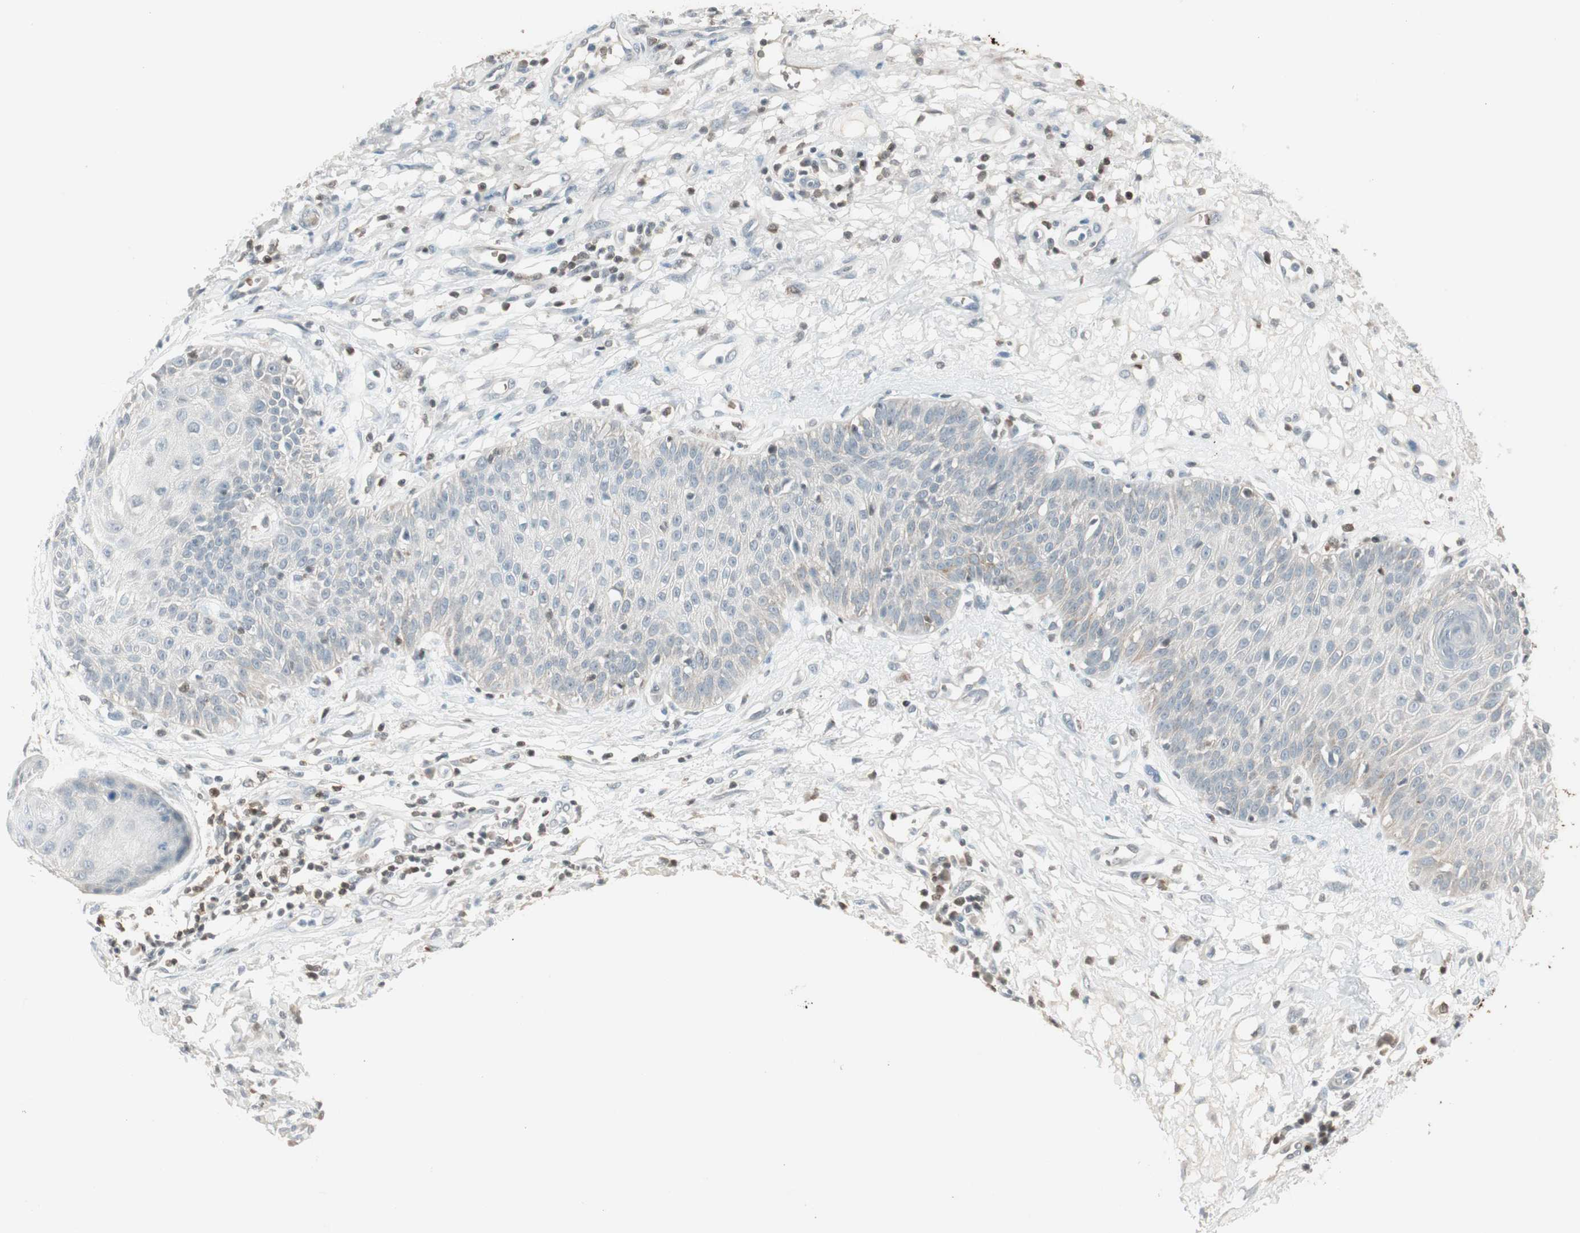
{"staining": {"intensity": "negative", "quantity": "none", "location": "none"}, "tissue": "skin cancer", "cell_type": "Tumor cells", "image_type": "cancer", "snomed": [{"axis": "morphology", "description": "Squamous cell carcinoma, NOS"}, {"axis": "topography", "description": "Skin"}], "caption": "Immunohistochemistry histopathology image of squamous cell carcinoma (skin) stained for a protein (brown), which demonstrates no staining in tumor cells. The staining was performed using DAB to visualize the protein expression in brown, while the nuclei were stained in blue with hematoxylin (Magnification: 20x).", "gene": "MAP4K1", "patient": {"sex": "female", "age": 78}}